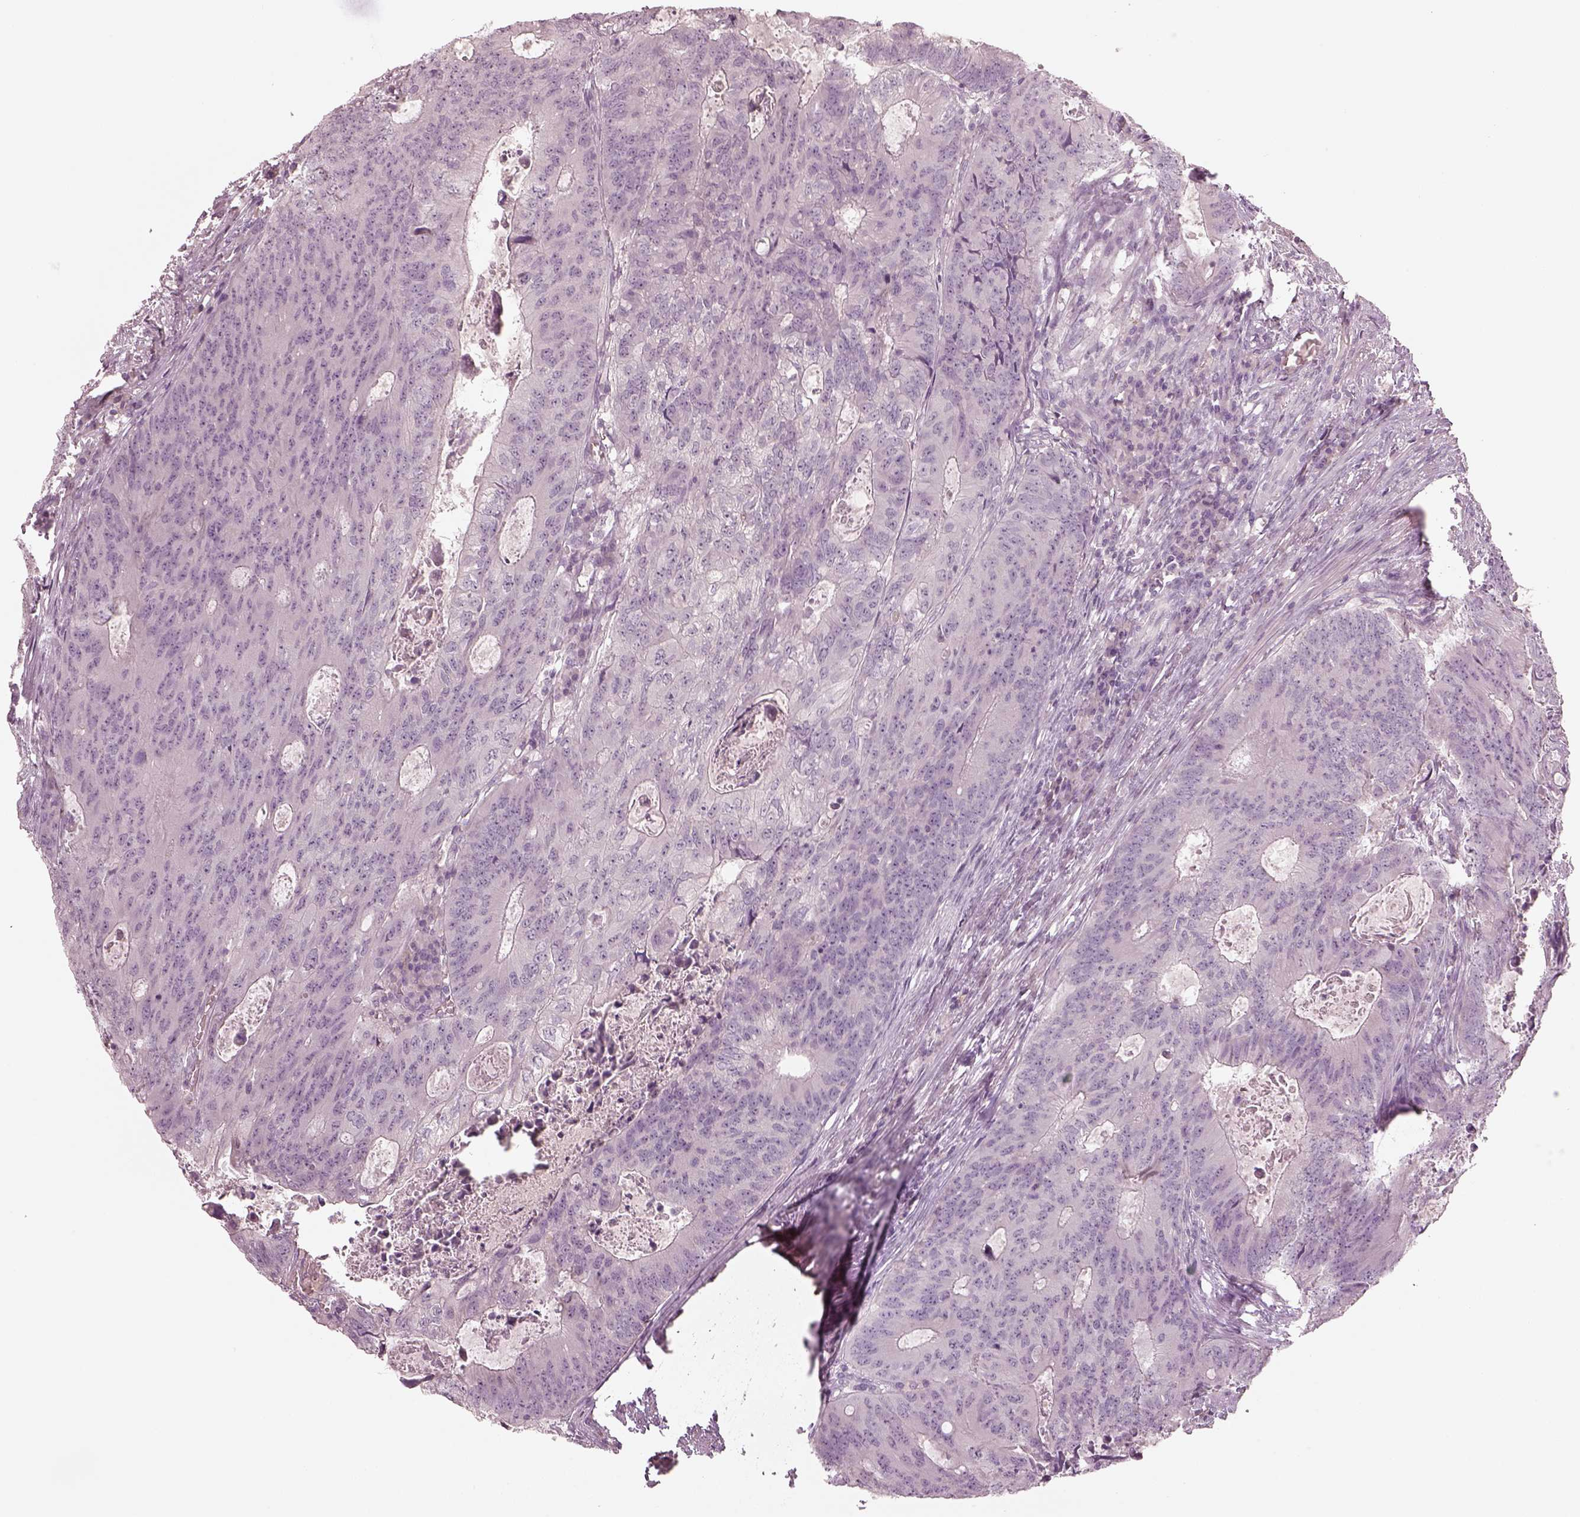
{"staining": {"intensity": "negative", "quantity": "none", "location": "none"}, "tissue": "colorectal cancer", "cell_type": "Tumor cells", "image_type": "cancer", "snomed": [{"axis": "morphology", "description": "Adenocarcinoma, NOS"}, {"axis": "topography", "description": "Colon"}], "caption": "Immunohistochemistry (IHC) histopathology image of neoplastic tissue: human colorectal cancer stained with DAB (3,3'-diaminobenzidine) shows no significant protein expression in tumor cells.", "gene": "SPATA6L", "patient": {"sex": "male", "age": 67}}